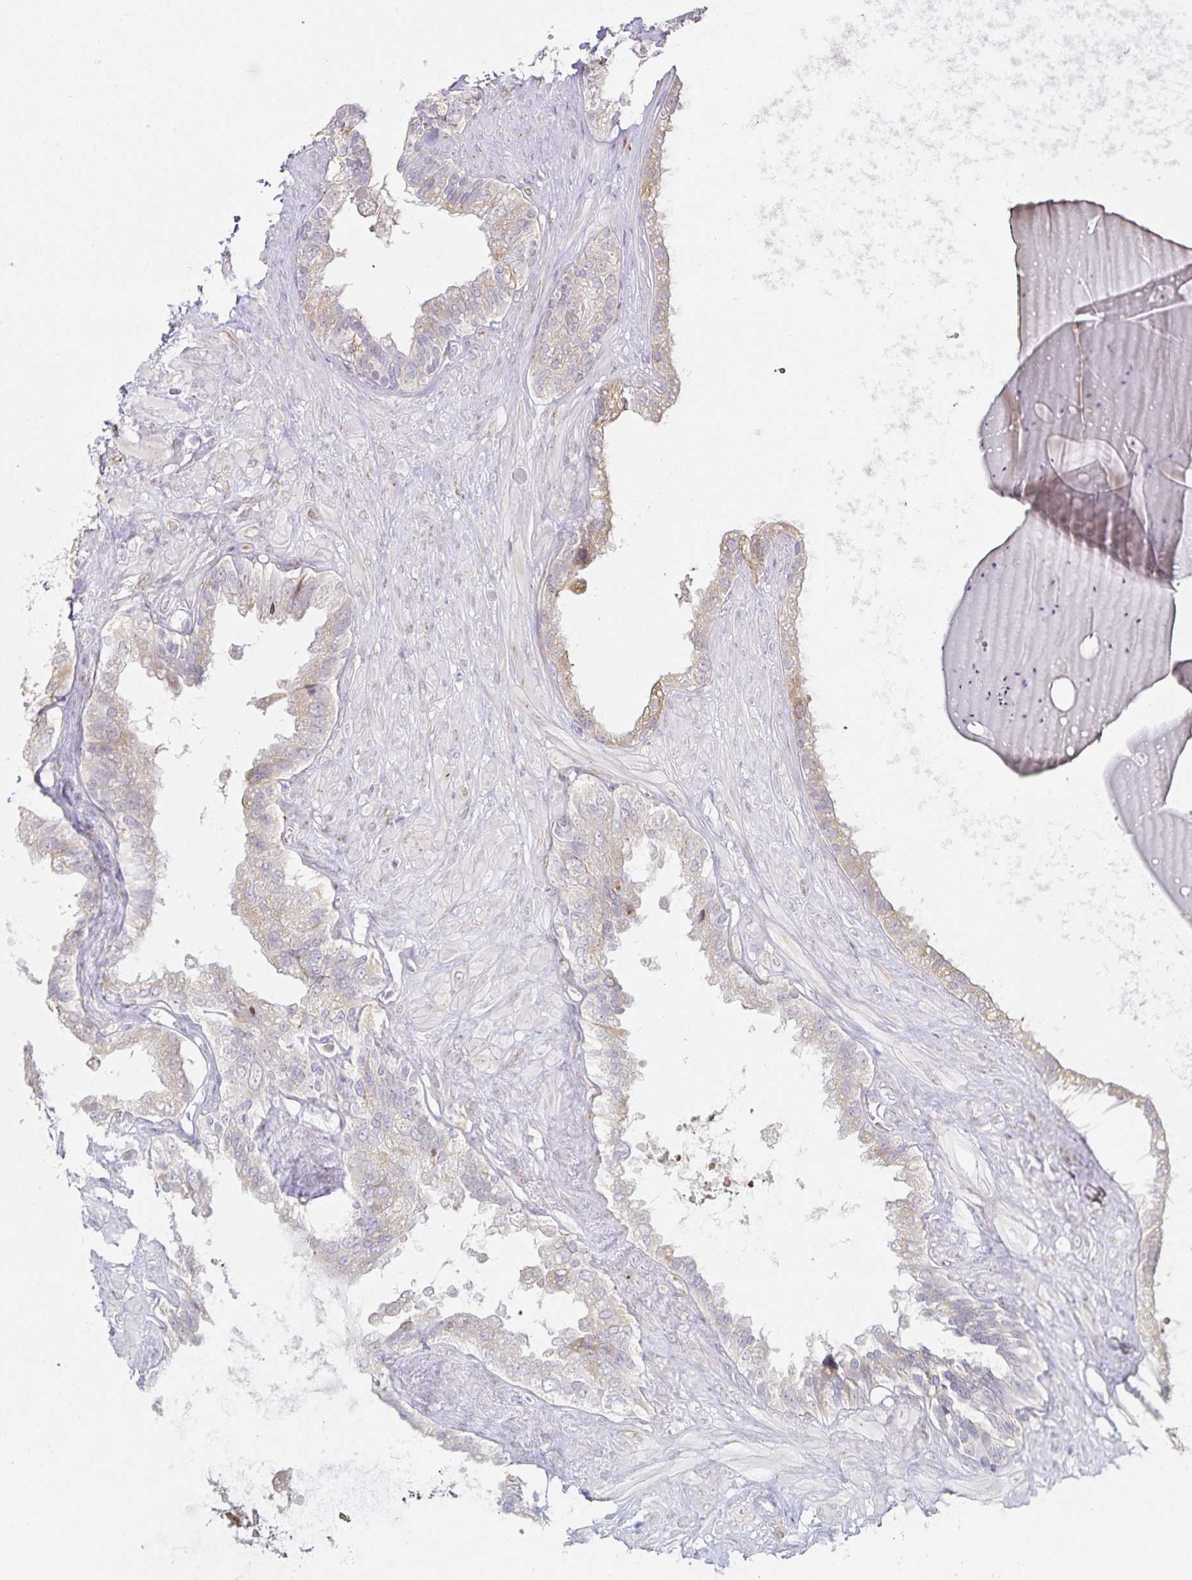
{"staining": {"intensity": "weak", "quantity": "<25%", "location": "cytoplasmic/membranous"}, "tissue": "seminal vesicle", "cell_type": "Glandular cells", "image_type": "normal", "snomed": [{"axis": "morphology", "description": "Normal tissue, NOS"}, {"axis": "topography", "description": "Seminal veicle"}, {"axis": "topography", "description": "Peripheral nerve tissue"}], "caption": "Immunohistochemistry (IHC) of unremarkable seminal vesicle reveals no positivity in glandular cells.", "gene": "GP2", "patient": {"sex": "male", "age": 76}}